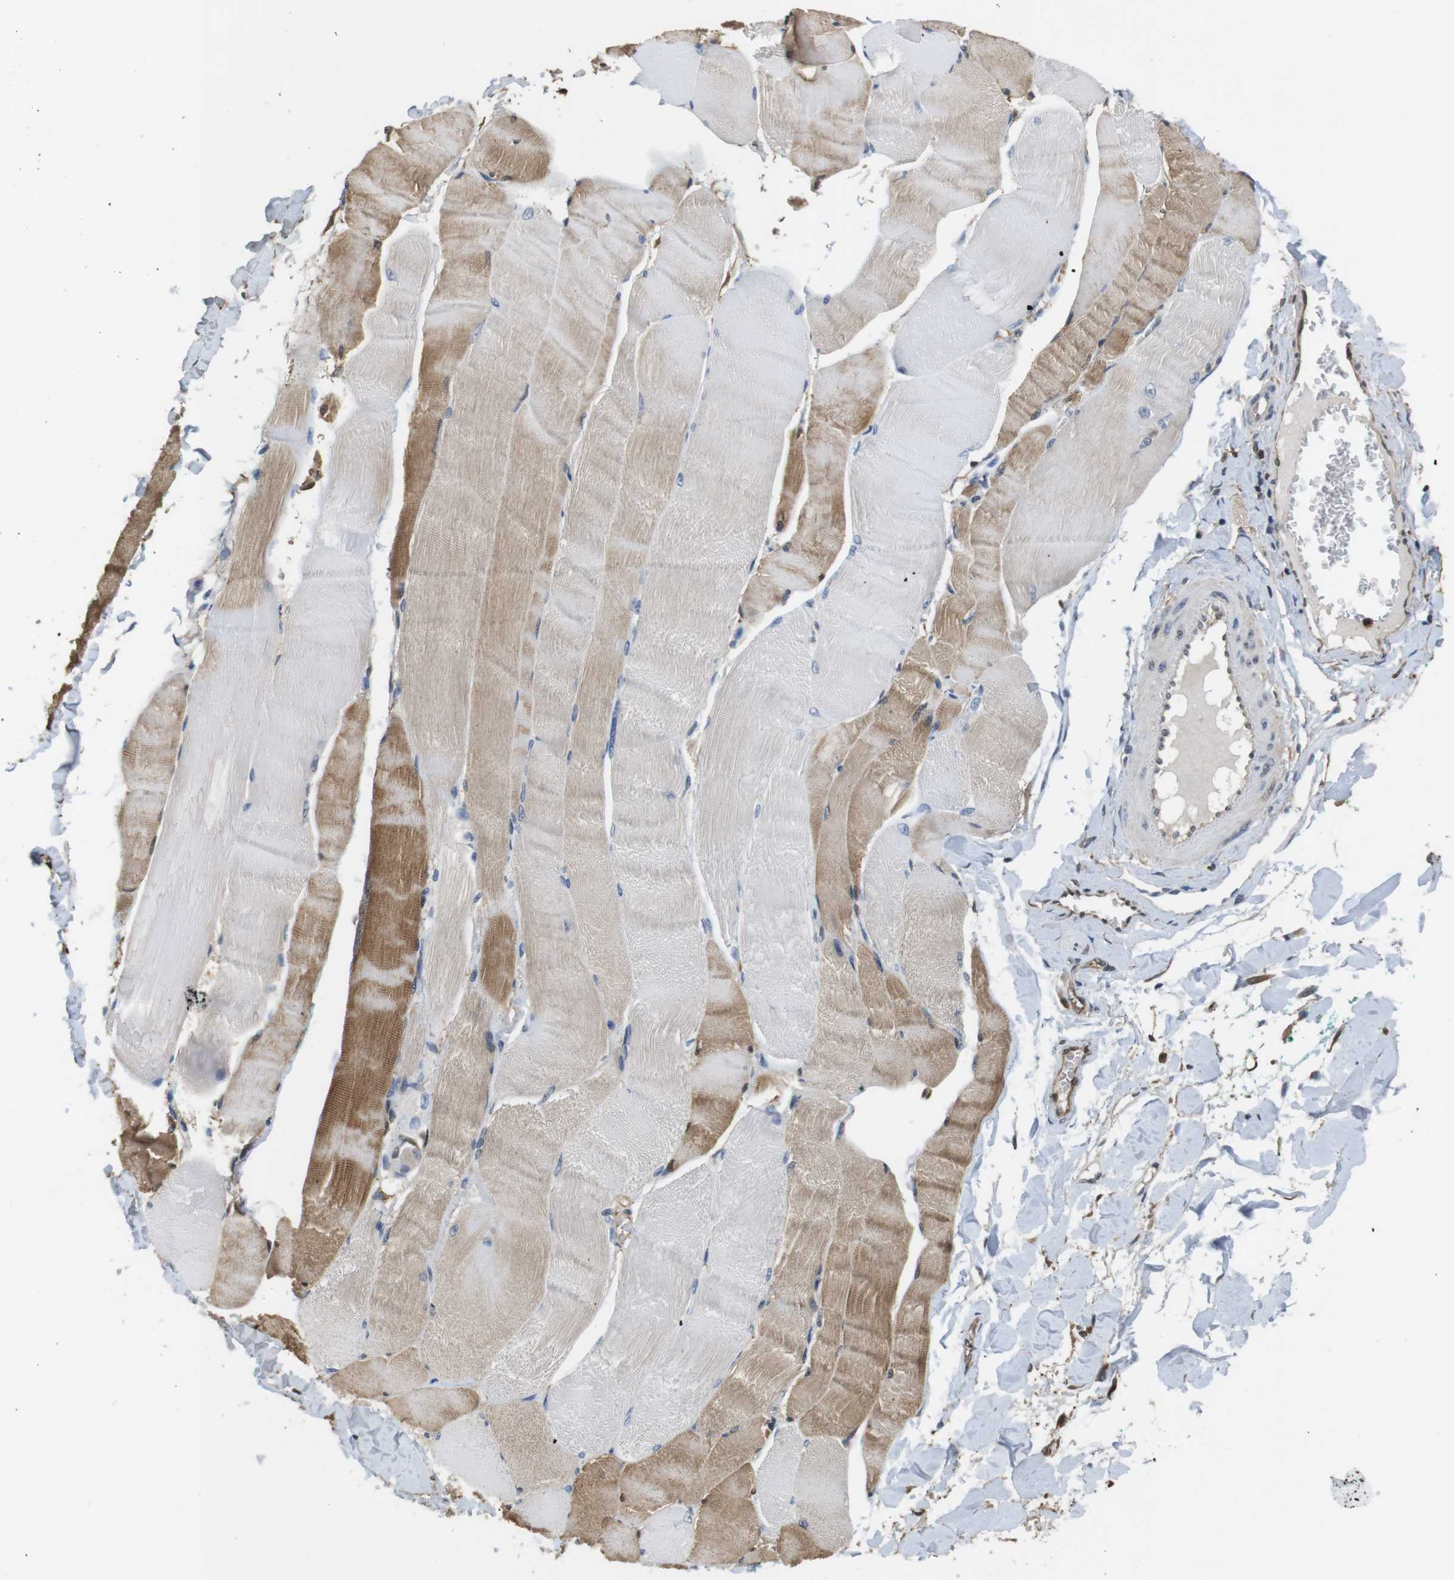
{"staining": {"intensity": "moderate", "quantity": "25%-75%", "location": "cytoplasmic/membranous"}, "tissue": "skeletal muscle", "cell_type": "Myocytes", "image_type": "normal", "snomed": [{"axis": "morphology", "description": "Normal tissue, NOS"}, {"axis": "morphology", "description": "Squamous cell carcinoma, NOS"}, {"axis": "topography", "description": "Skeletal muscle"}], "caption": "Skeletal muscle stained for a protein (brown) demonstrates moderate cytoplasmic/membranous positive expression in approximately 25%-75% of myocytes.", "gene": "LDHA", "patient": {"sex": "male", "age": 51}}